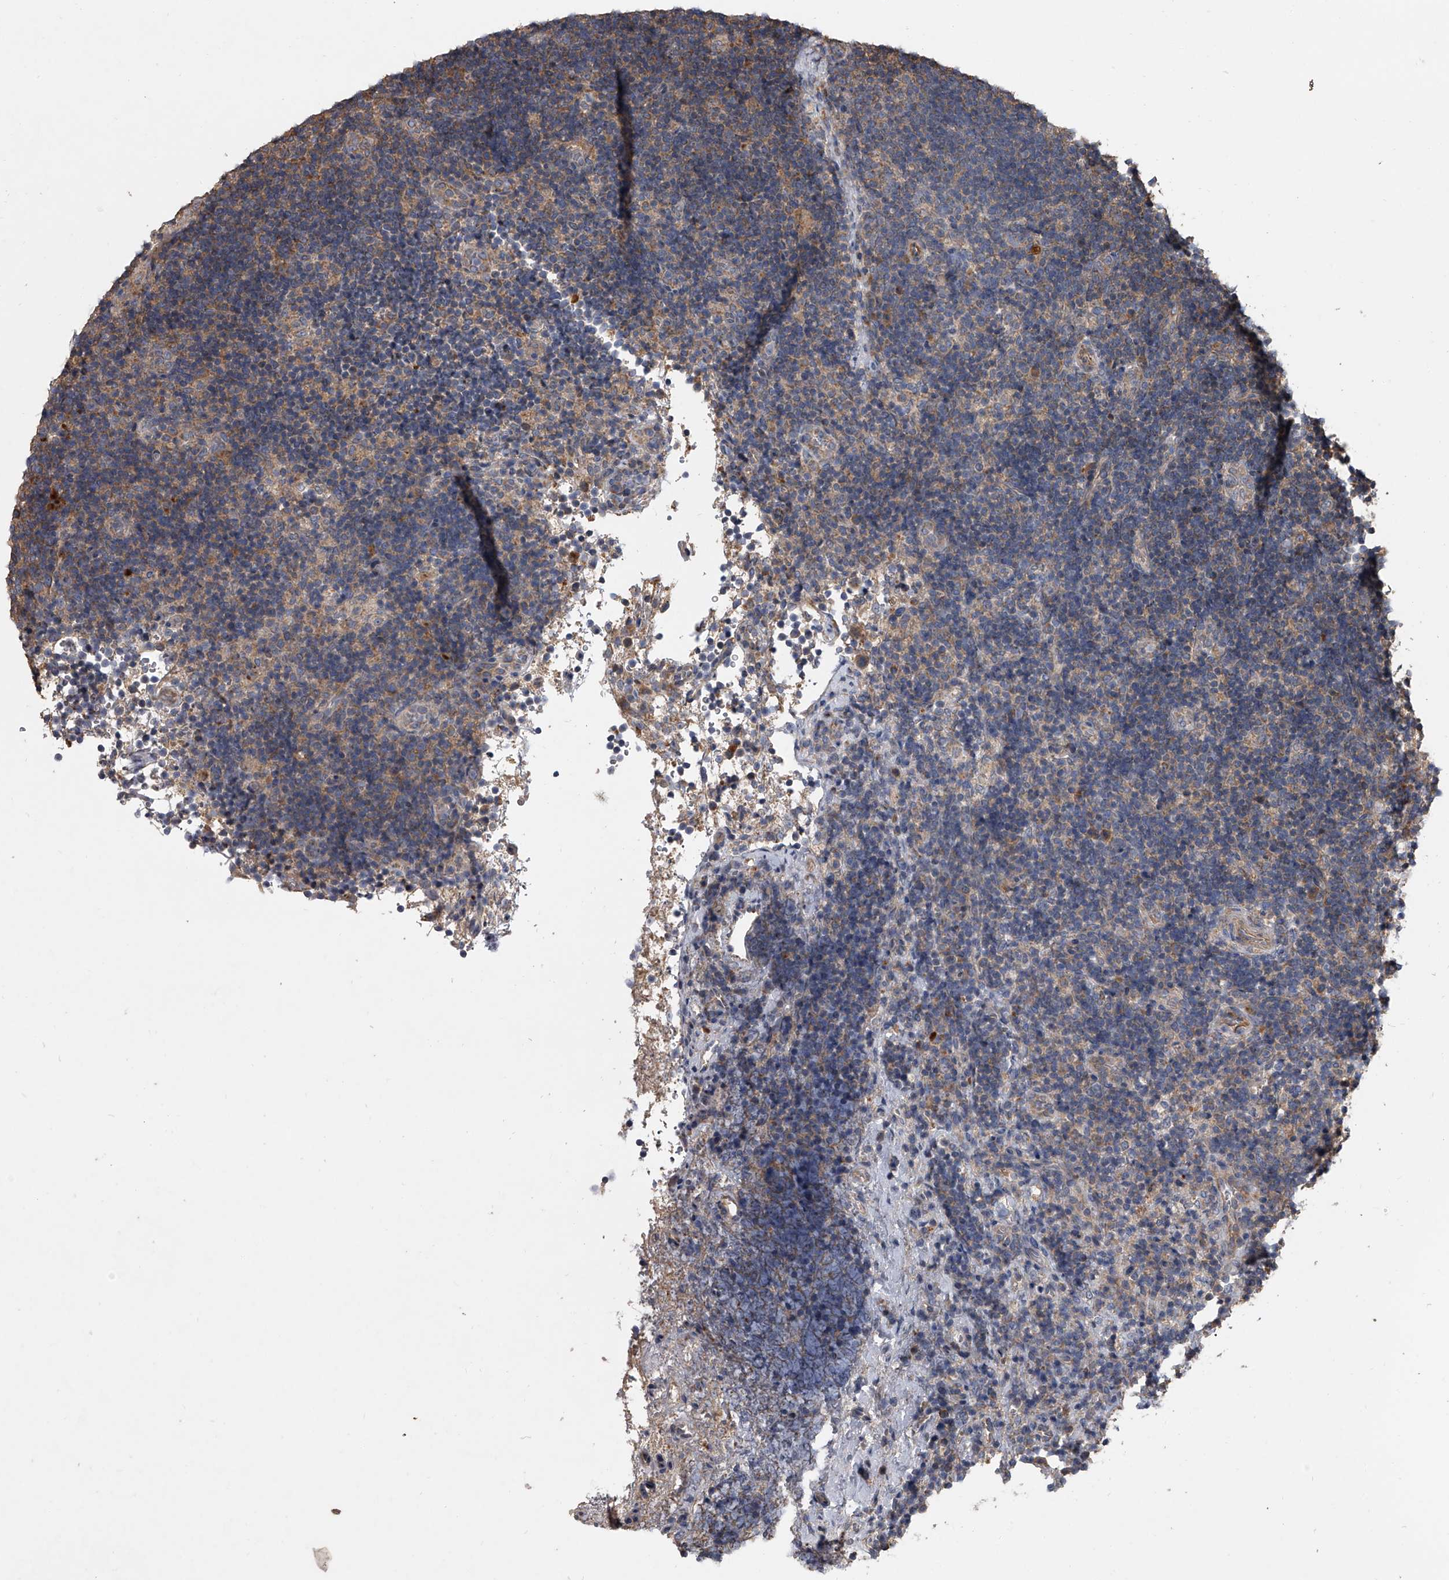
{"staining": {"intensity": "weak", "quantity": "25%-75%", "location": "cytoplasmic/membranous"}, "tissue": "lymph node", "cell_type": "Germinal center cells", "image_type": "normal", "snomed": [{"axis": "morphology", "description": "Normal tissue, NOS"}, {"axis": "topography", "description": "Lymph node"}], "caption": "Immunohistochemical staining of normal human lymph node reveals low levels of weak cytoplasmic/membranous staining in about 25%-75% of germinal center cells. (DAB (3,3'-diaminobenzidine) = brown stain, brightfield microscopy at high magnification).", "gene": "DOCK9", "patient": {"sex": "female", "age": 22}}